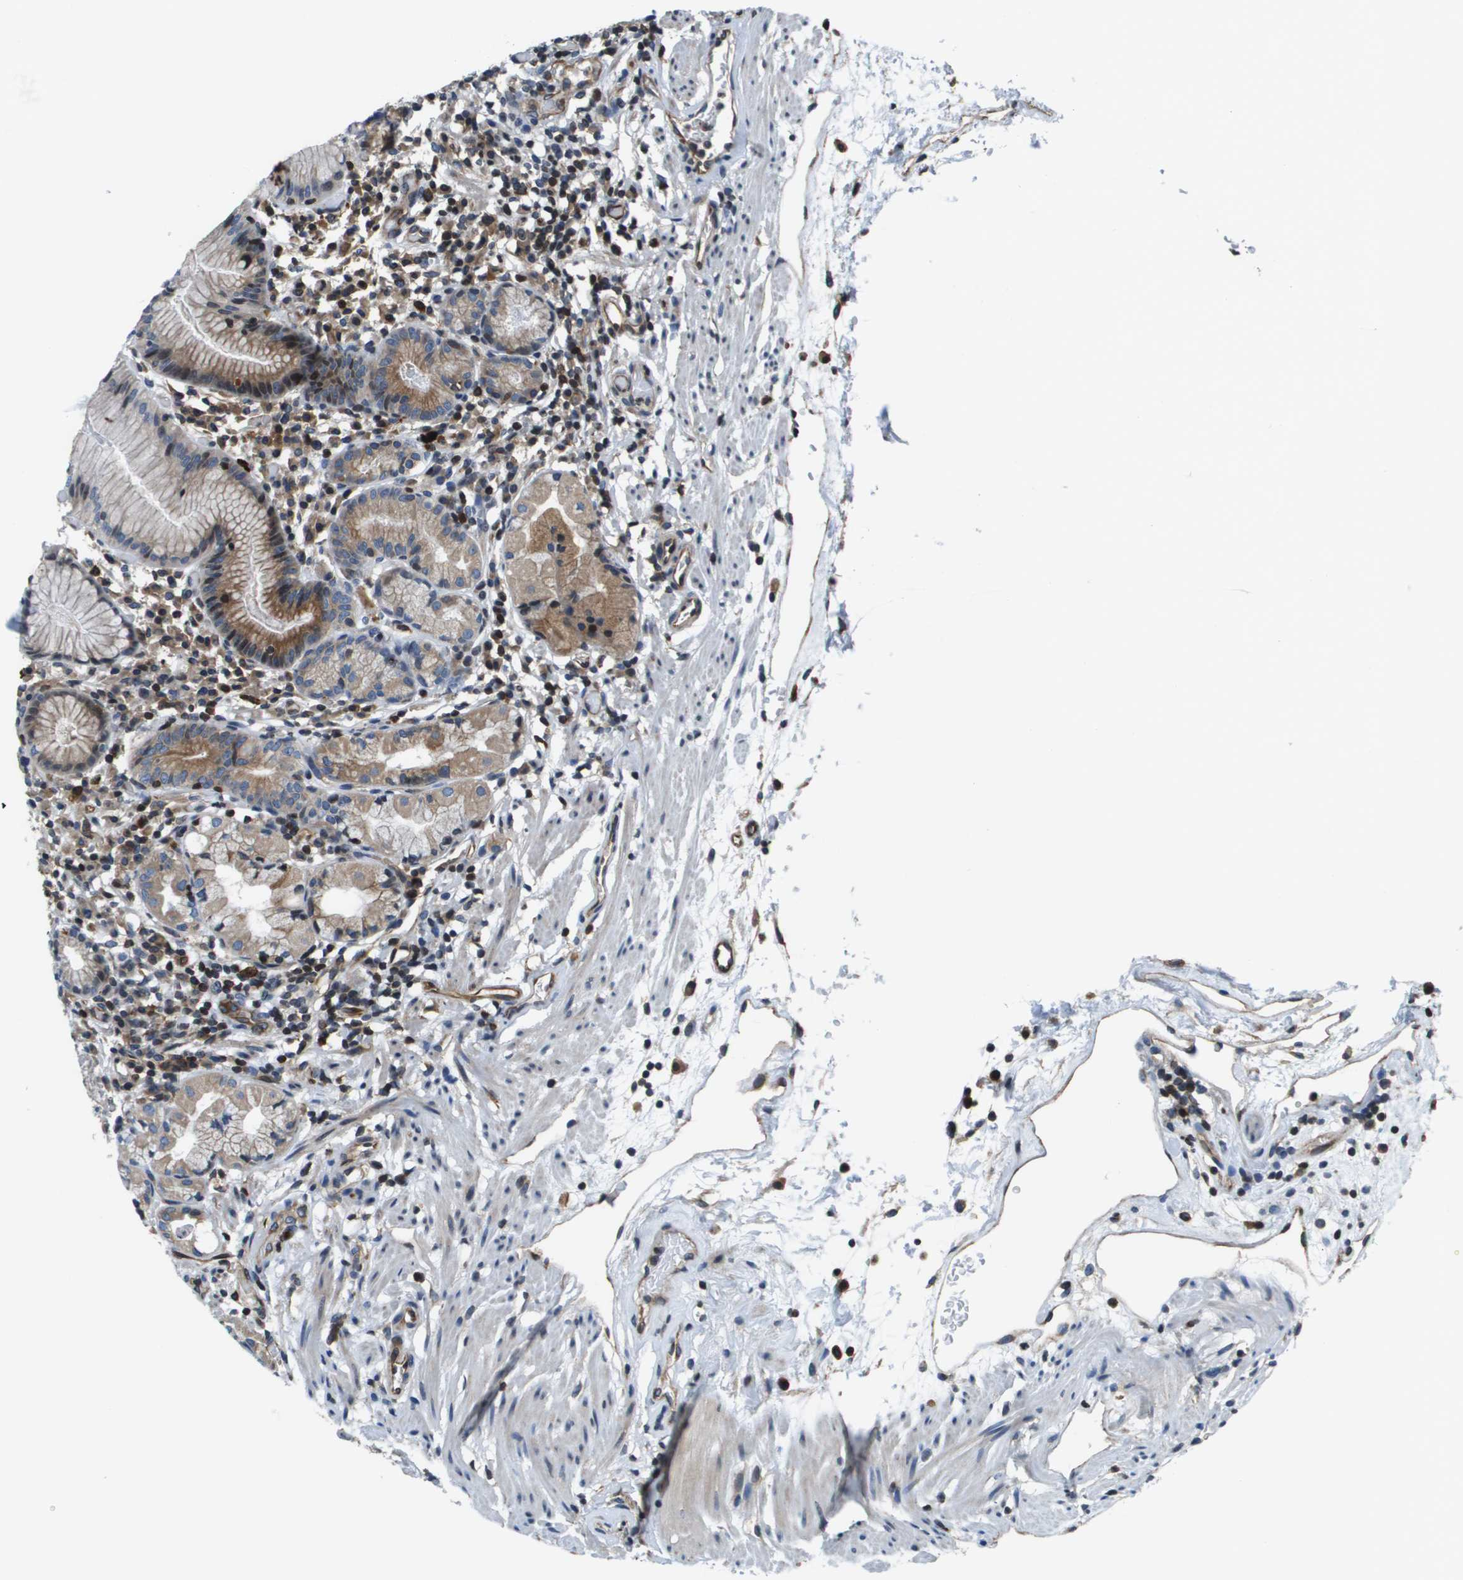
{"staining": {"intensity": "moderate", "quantity": "25%-75%", "location": "cytoplasmic/membranous"}, "tissue": "stomach", "cell_type": "Glandular cells", "image_type": "normal", "snomed": [{"axis": "morphology", "description": "Normal tissue, NOS"}, {"axis": "topography", "description": "Stomach"}, {"axis": "topography", "description": "Stomach, lower"}], "caption": "Glandular cells show medium levels of moderate cytoplasmic/membranous staining in approximately 25%-75% of cells in unremarkable stomach.", "gene": "ESYT1", "patient": {"sex": "female", "age": 75}}